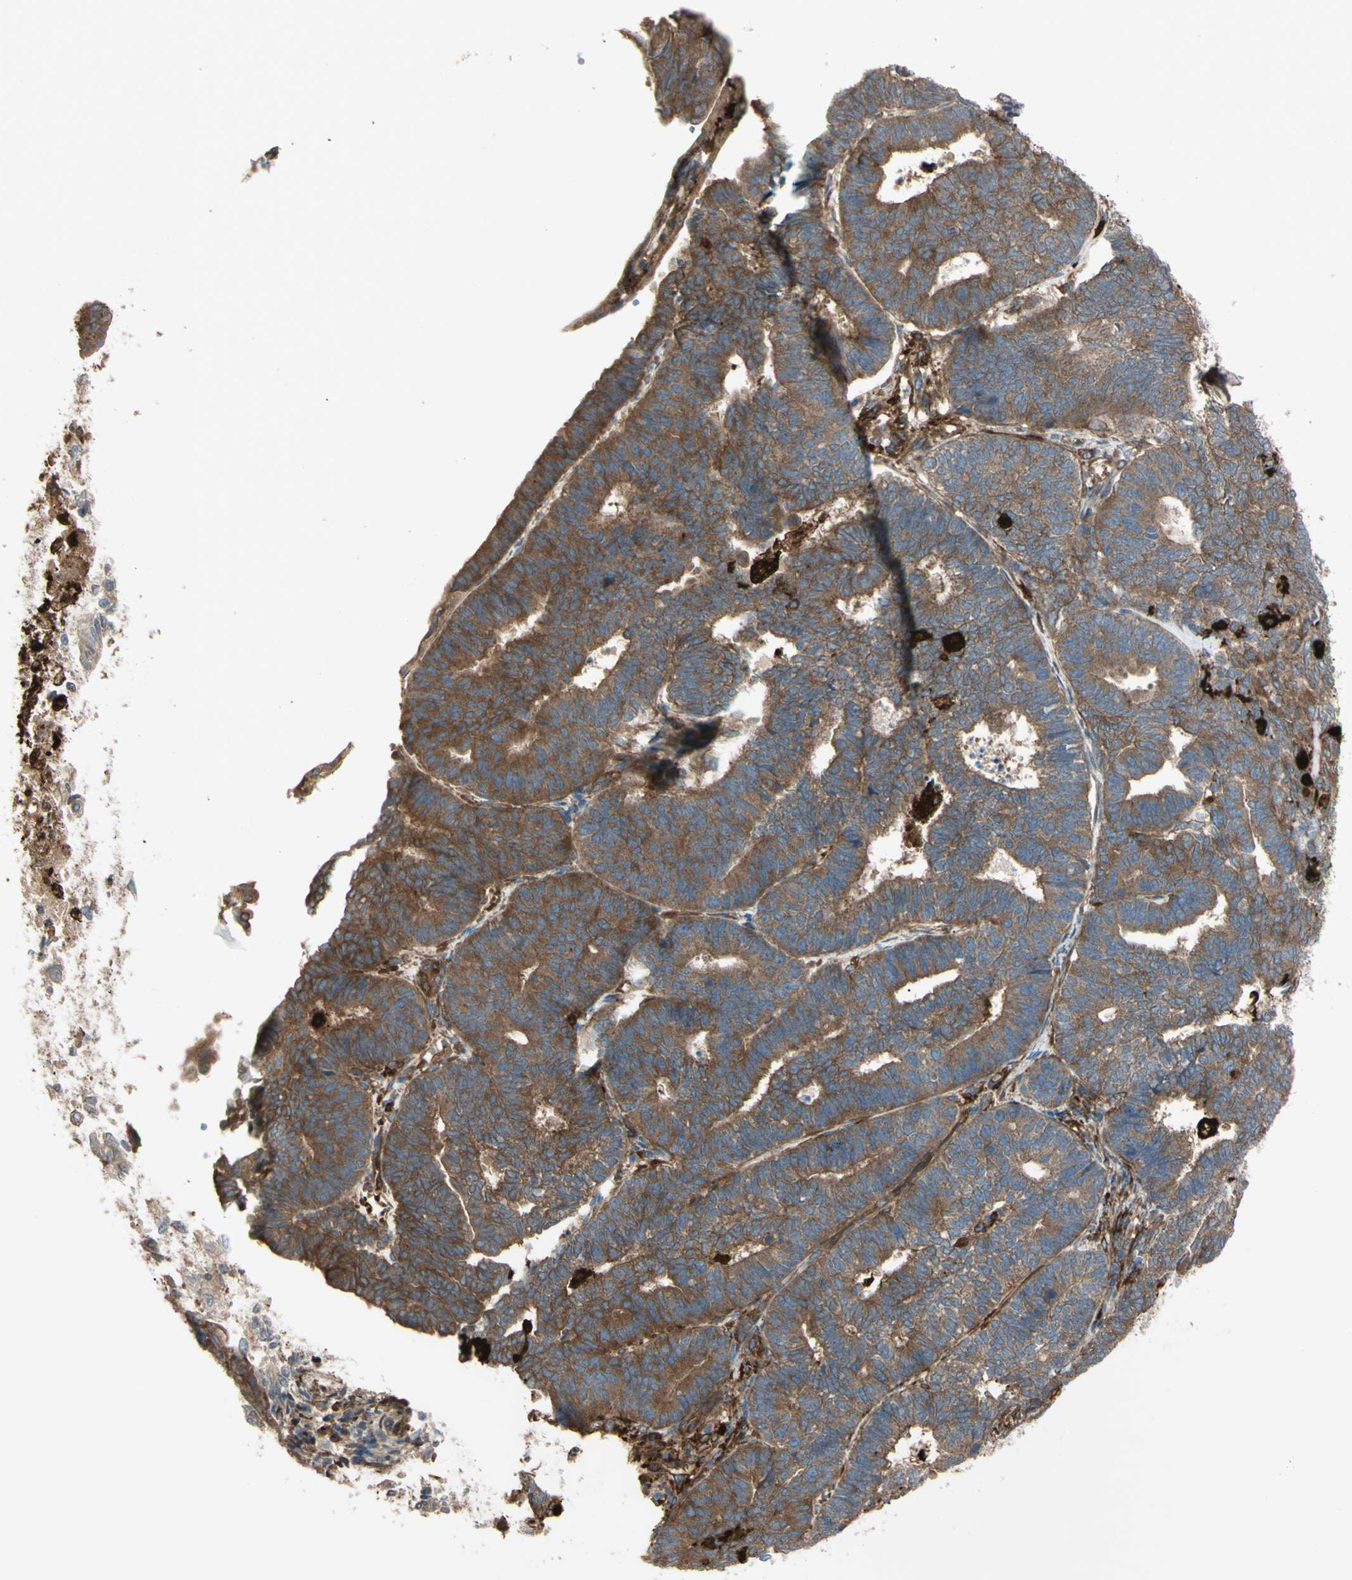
{"staining": {"intensity": "strong", "quantity": ">75%", "location": "cytoplasmic/membranous"}, "tissue": "endometrial cancer", "cell_type": "Tumor cells", "image_type": "cancer", "snomed": [{"axis": "morphology", "description": "Adenocarcinoma, NOS"}, {"axis": "topography", "description": "Endometrium"}], "caption": "Endometrial adenocarcinoma tissue displays strong cytoplasmic/membranous staining in about >75% of tumor cells (brown staining indicates protein expression, while blue staining denotes nuclei).", "gene": "PTPN12", "patient": {"sex": "female", "age": 70}}